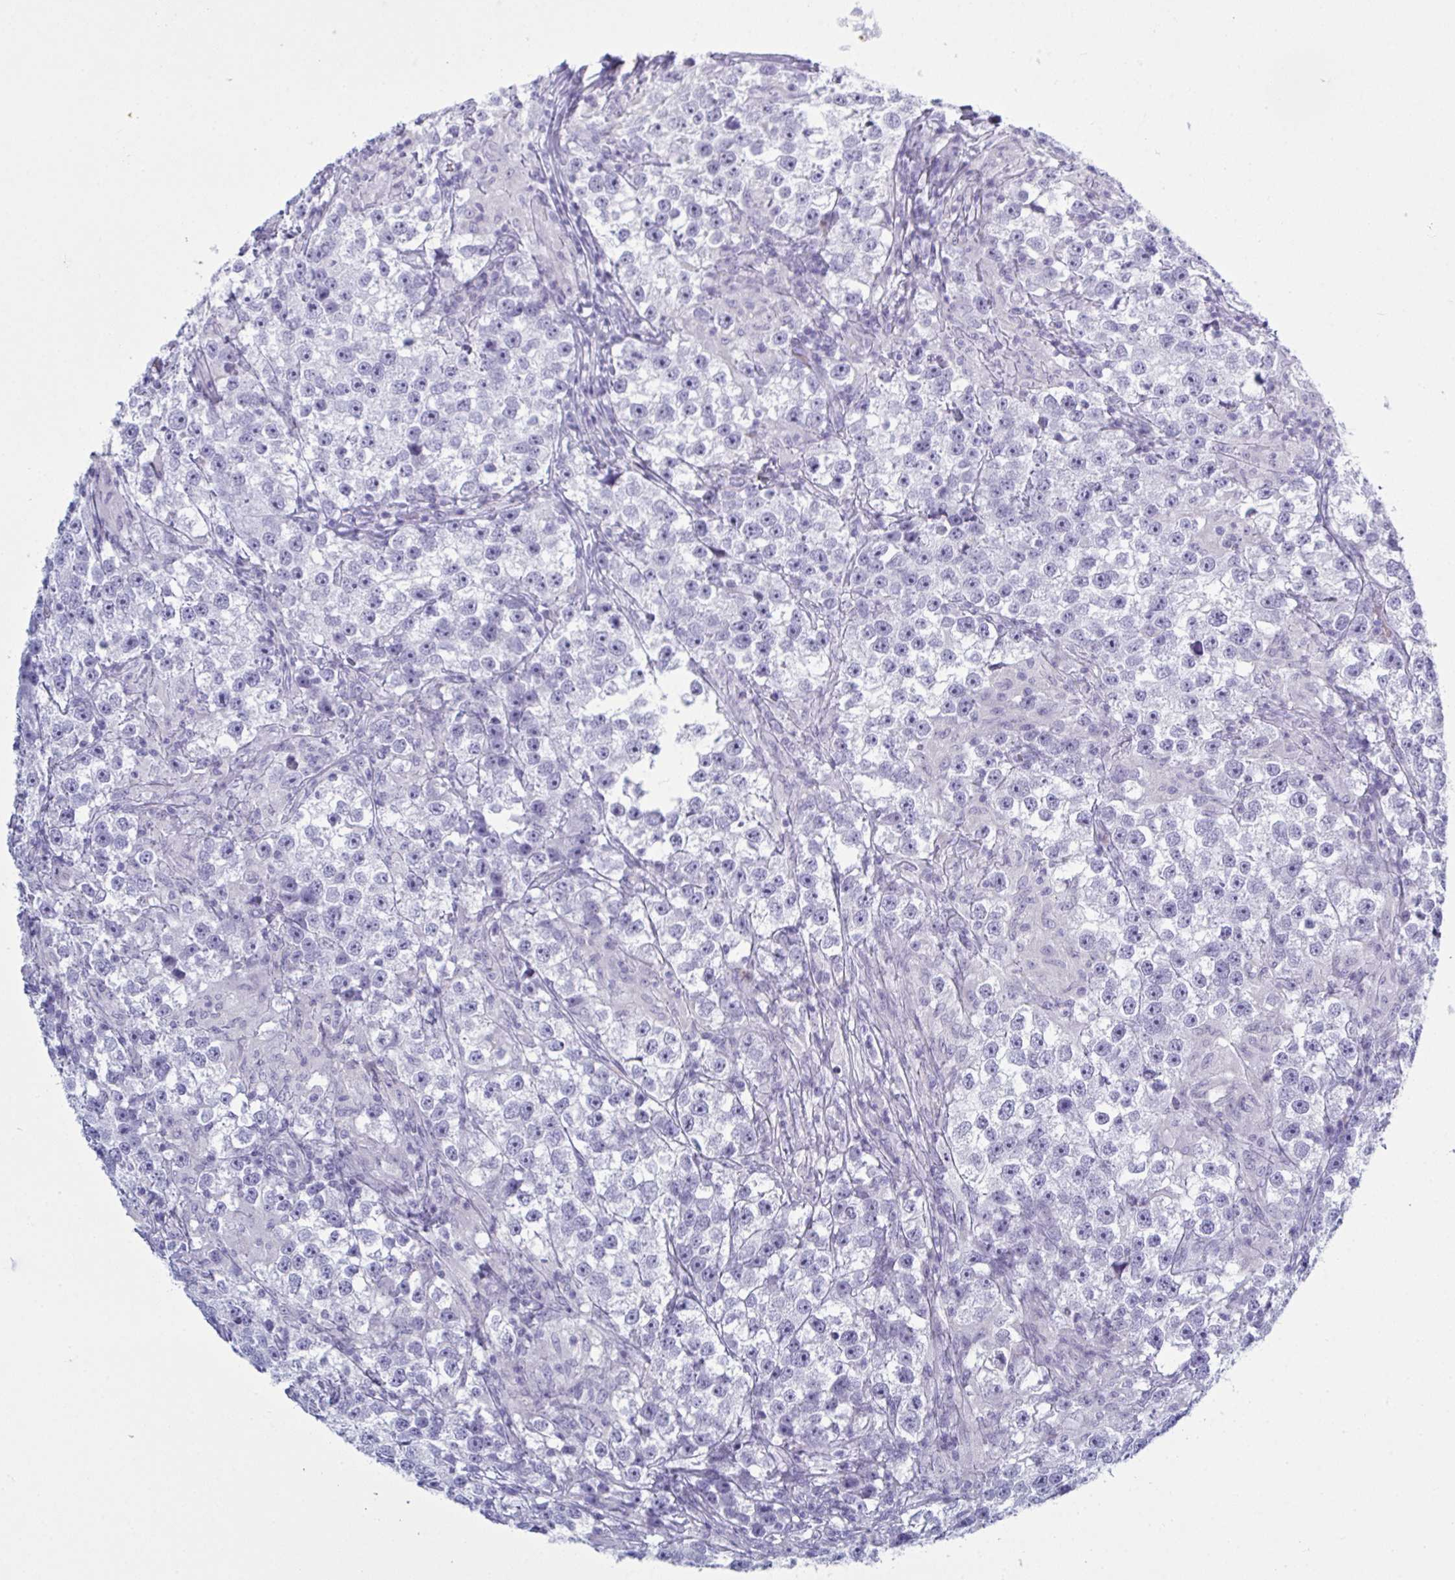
{"staining": {"intensity": "negative", "quantity": "none", "location": "none"}, "tissue": "testis cancer", "cell_type": "Tumor cells", "image_type": "cancer", "snomed": [{"axis": "morphology", "description": "Seminoma, NOS"}, {"axis": "topography", "description": "Testis"}], "caption": "Seminoma (testis) was stained to show a protein in brown. There is no significant positivity in tumor cells.", "gene": "SERPINB10", "patient": {"sex": "male", "age": 46}}